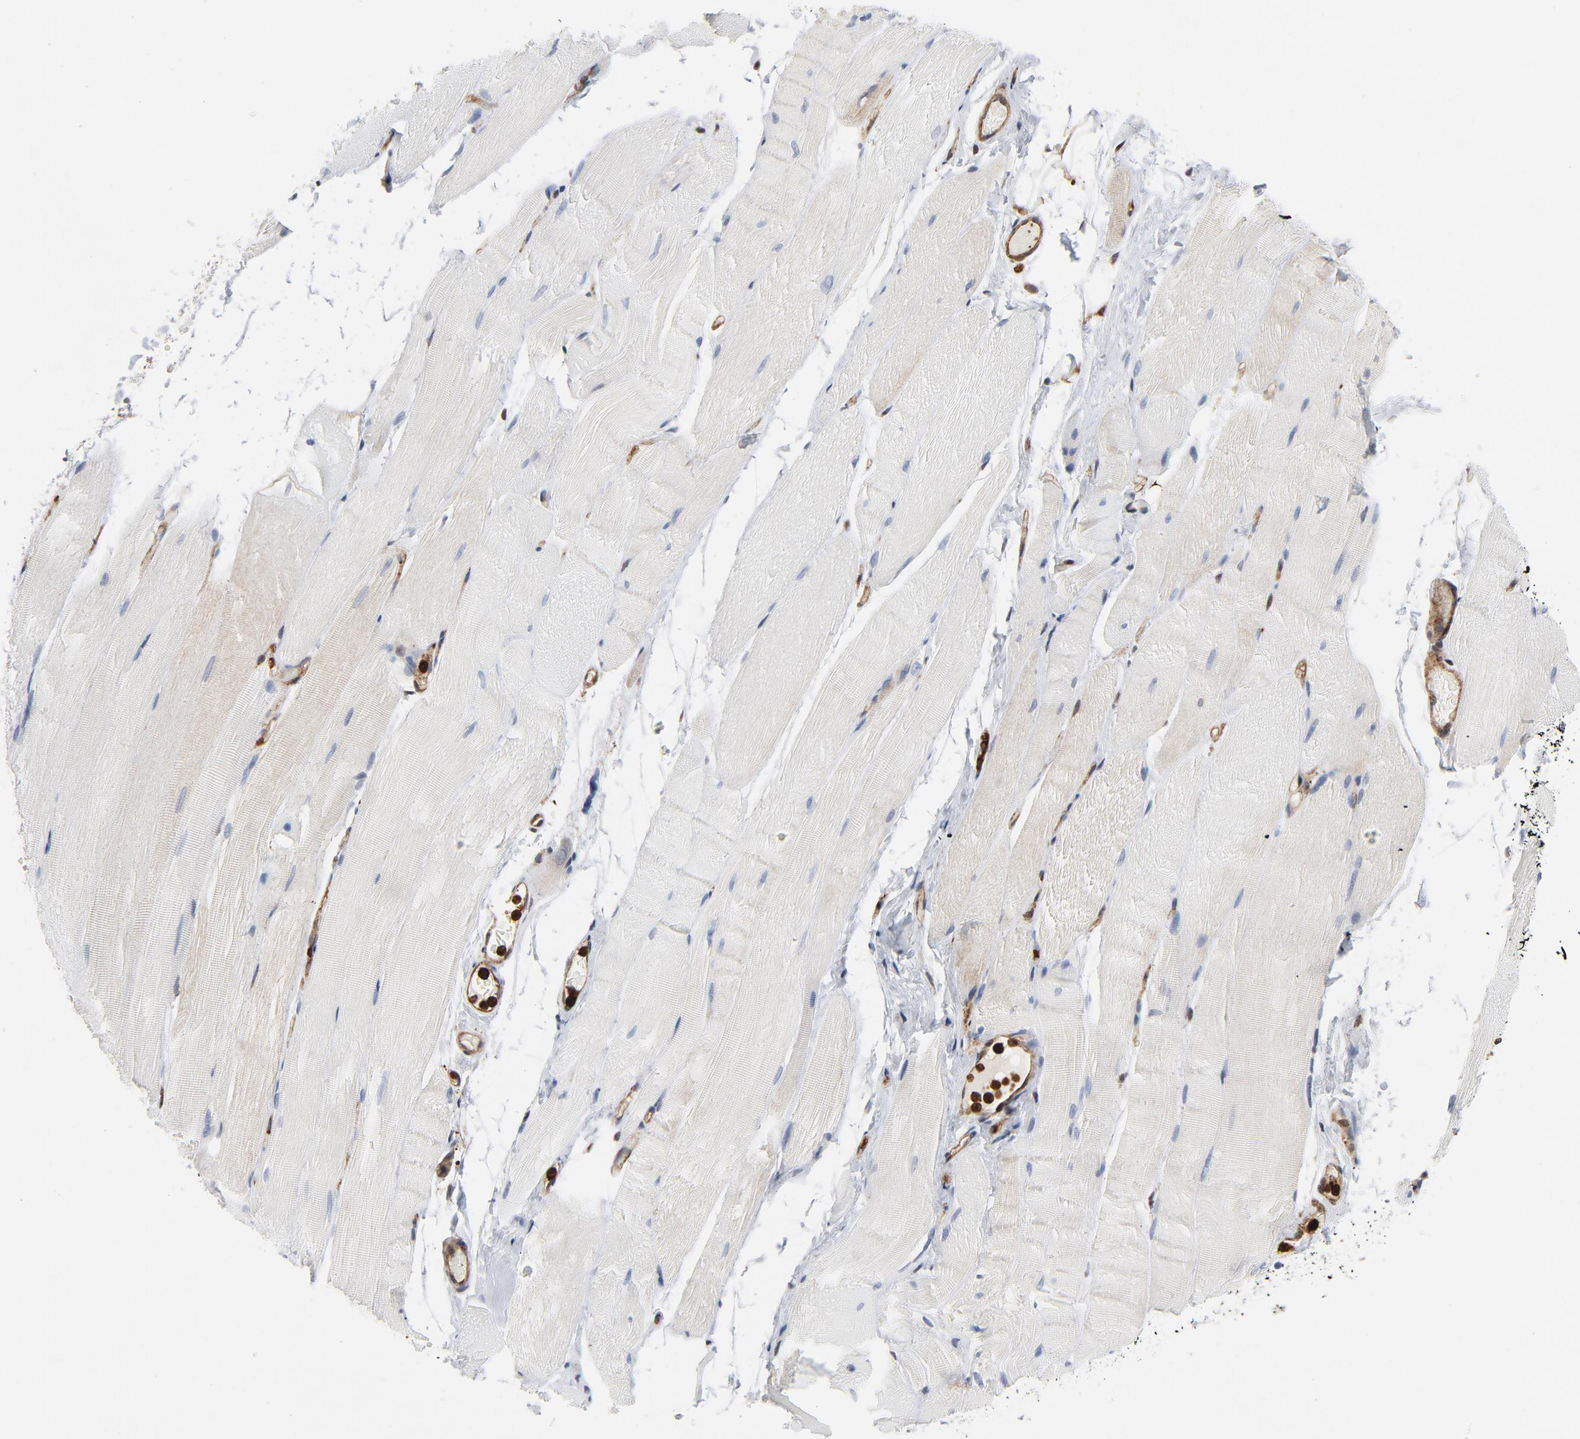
{"staining": {"intensity": "weak", "quantity": "<25%", "location": "cytoplasmic/membranous"}, "tissue": "skeletal muscle", "cell_type": "Myocytes", "image_type": "normal", "snomed": [{"axis": "morphology", "description": "Normal tissue, NOS"}, {"axis": "topography", "description": "Skeletal muscle"}, {"axis": "topography", "description": "Parathyroid gland"}], "caption": "High power microscopy photomicrograph of an immunohistochemistry photomicrograph of benign skeletal muscle, revealing no significant staining in myocytes.", "gene": "YES1", "patient": {"sex": "female", "age": 37}}